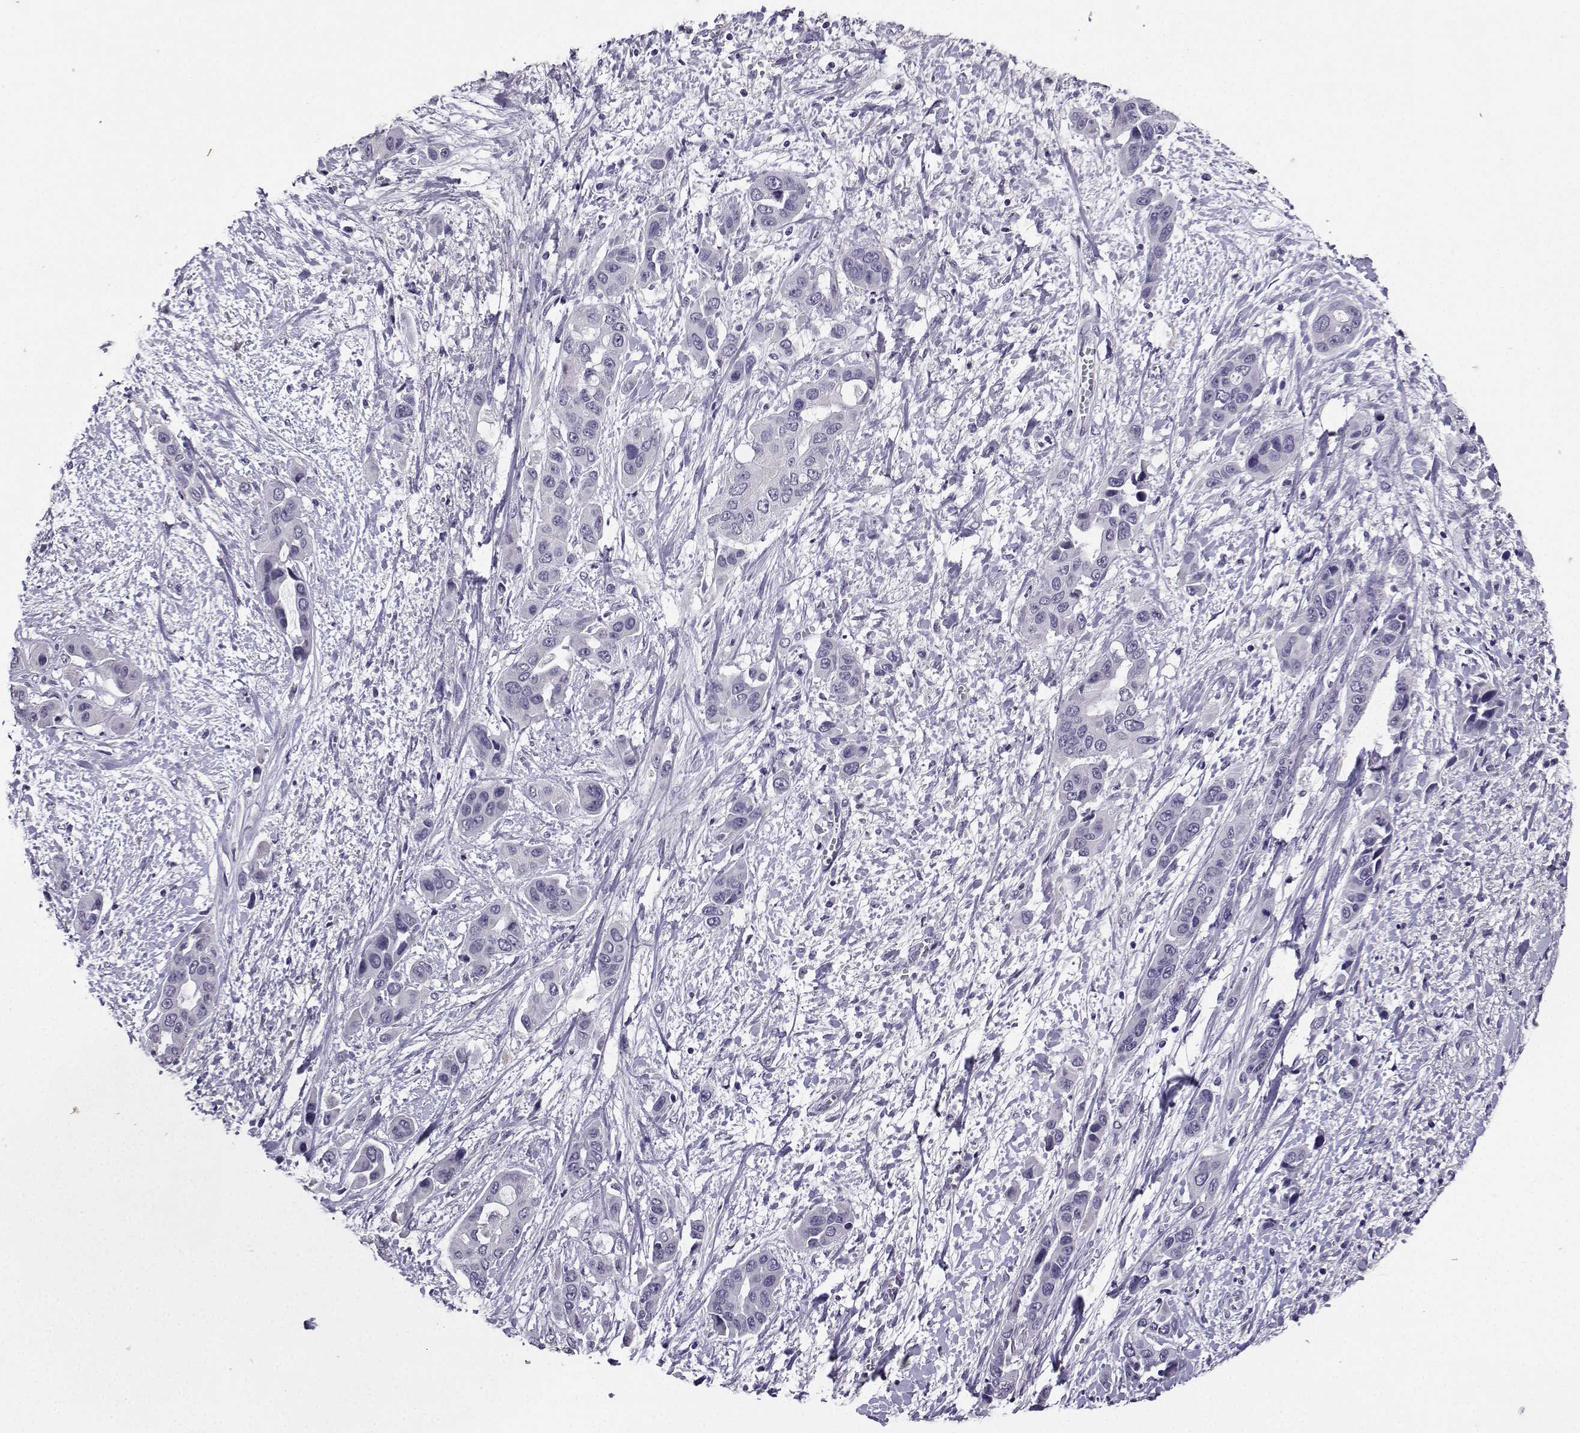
{"staining": {"intensity": "negative", "quantity": "none", "location": "none"}, "tissue": "liver cancer", "cell_type": "Tumor cells", "image_type": "cancer", "snomed": [{"axis": "morphology", "description": "Cholangiocarcinoma"}, {"axis": "topography", "description": "Liver"}], "caption": "A photomicrograph of cholangiocarcinoma (liver) stained for a protein displays no brown staining in tumor cells.", "gene": "SPAG11B", "patient": {"sex": "female", "age": 52}}